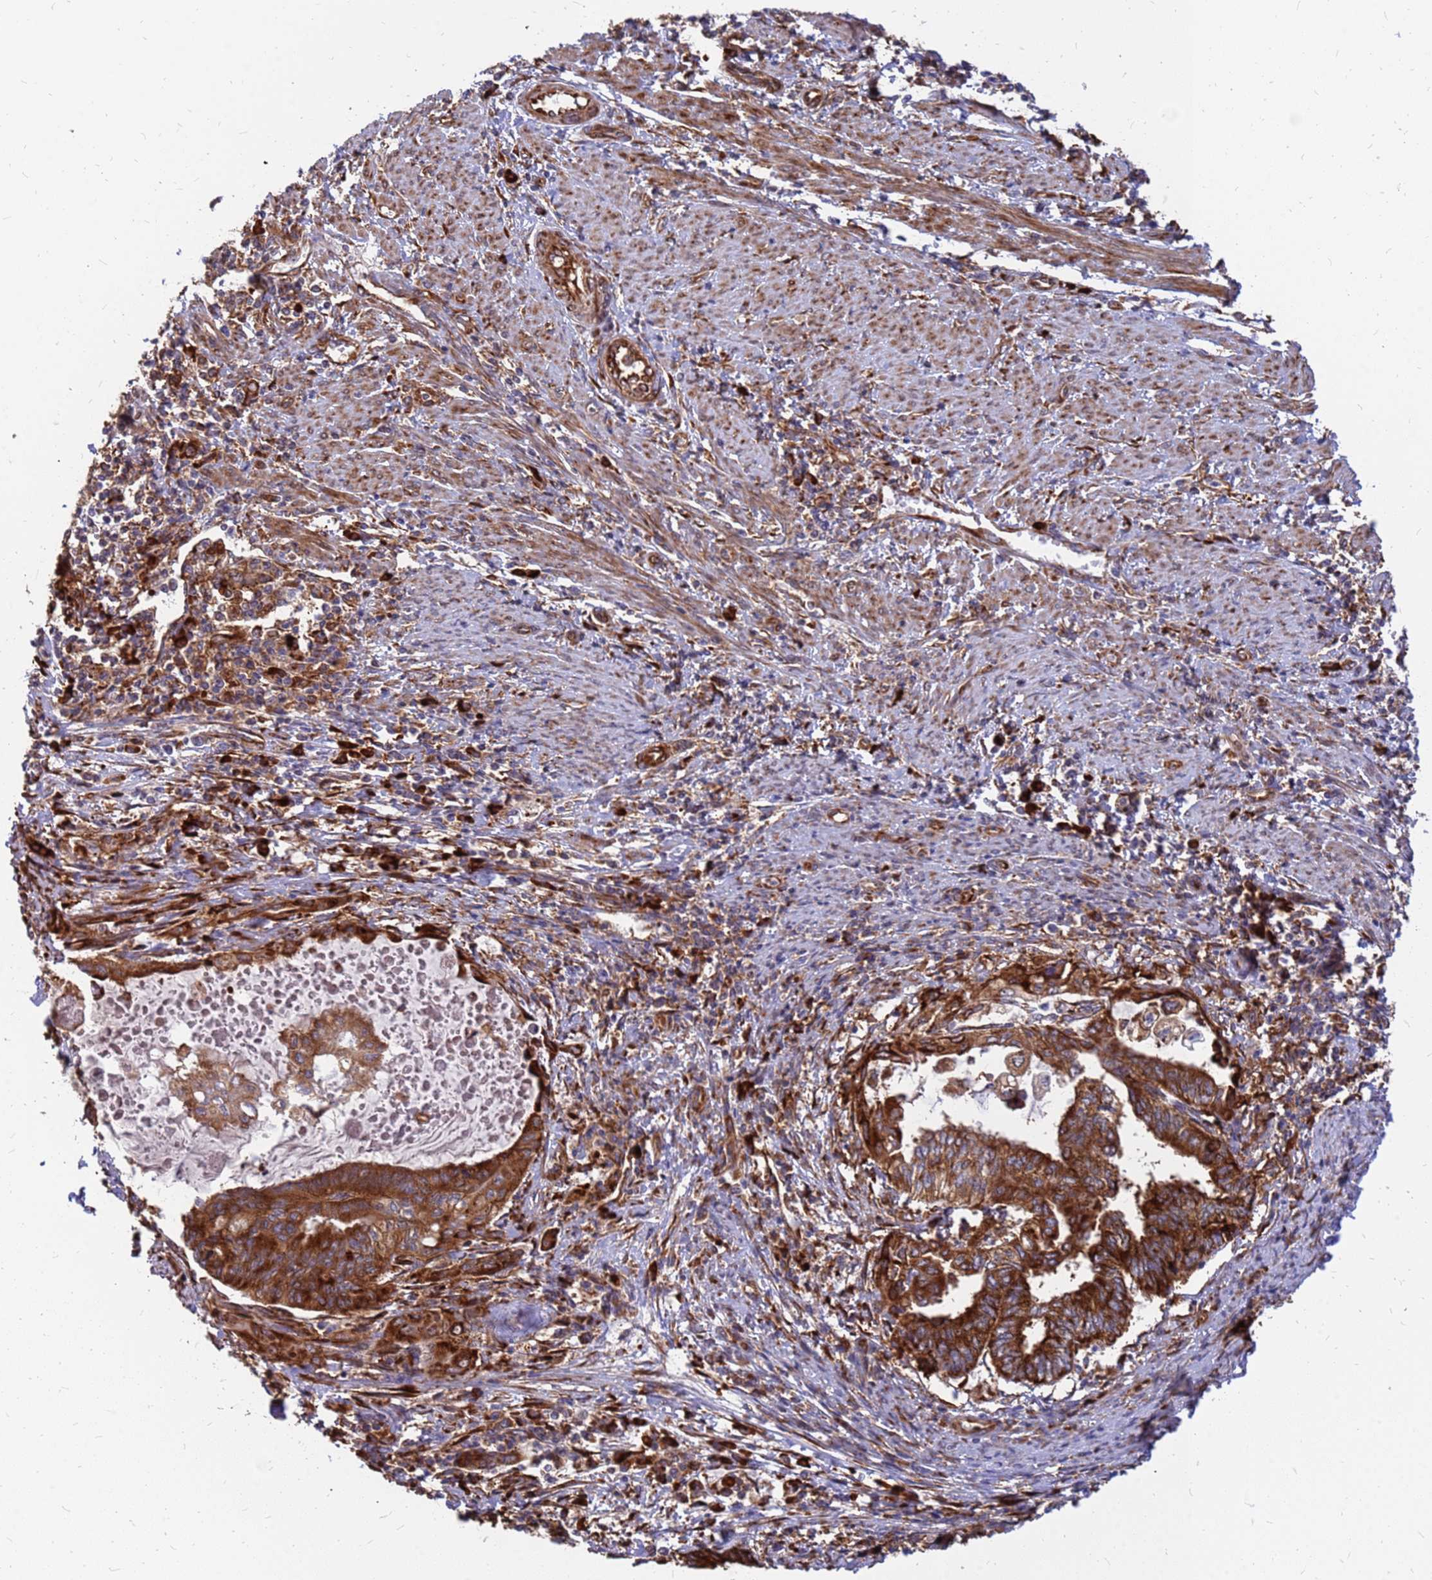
{"staining": {"intensity": "strong", "quantity": ">75%", "location": "cytoplasmic/membranous"}, "tissue": "endometrial cancer", "cell_type": "Tumor cells", "image_type": "cancer", "snomed": [{"axis": "morphology", "description": "Adenocarcinoma, NOS"}, {"axis": "topography", "description": "Uterus"}, {"axis": "topography", "description": "Endometrium"}], "caption": "Endometrial adenocarcinoma stained with a protein marker demonstrates strong staining in tumor cells.", "gene": "RPL8", "patient": {"sex": "female", "age": 70}}